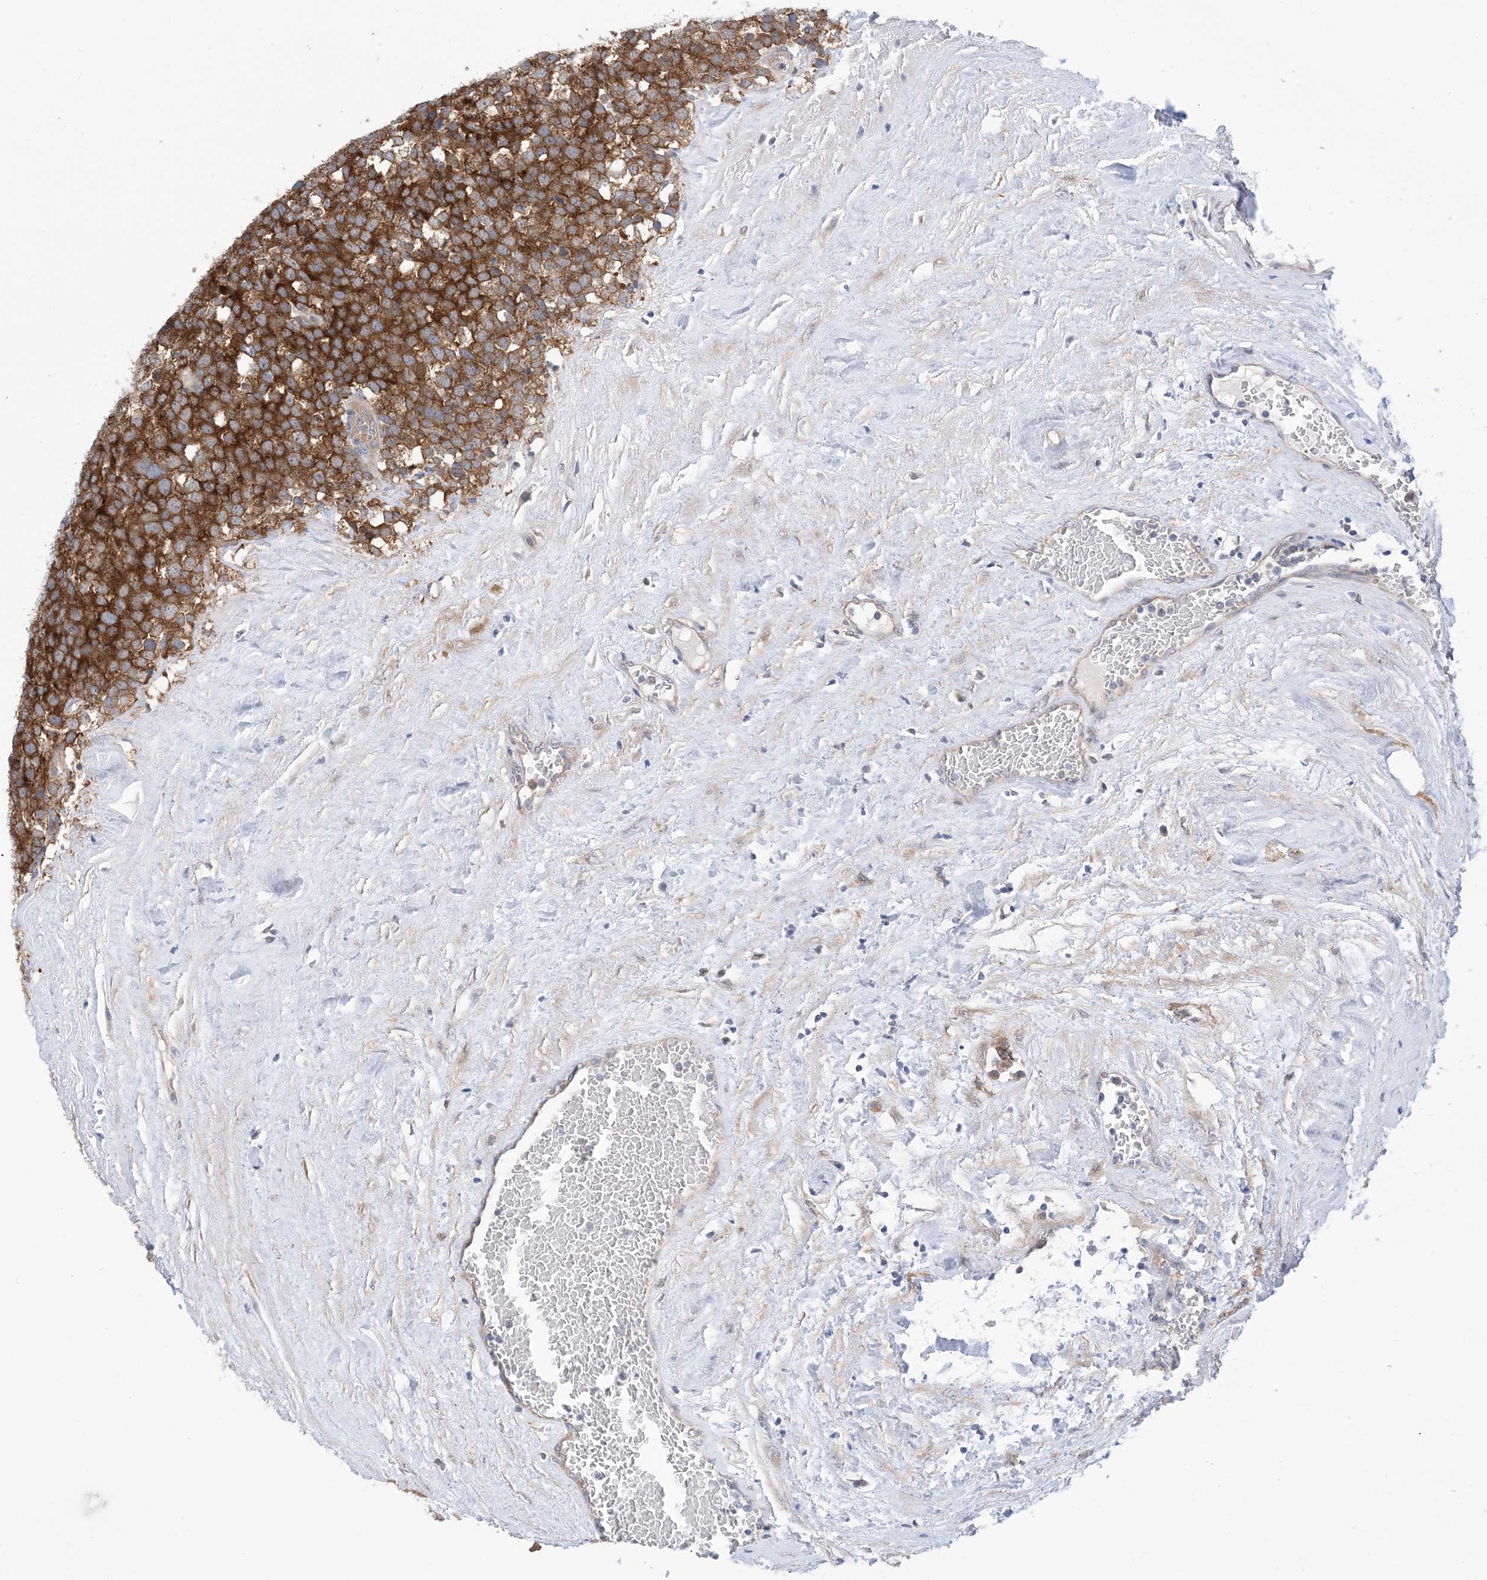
{"staining": {"intensity": "strong", "quantity": ">75%", "location": "cytoplasmic/membranous"}, "tissue": "testis cancer", "cell_type": "Tumor cells", "image_type": "cancer", "snomed": [{"axis": "morphology", "description": "Seminoma, NOS"}, {"axis": "topography", "description": "Testis"}], "caption": "This is an image of immunohistochemistry (IHC) staining of testis seminoma, which shows strong staining in the cytoplasmic/membranous of tumor cells.", "gene": "EHBP1", "patient": {"sex": "male", "age": 71}}